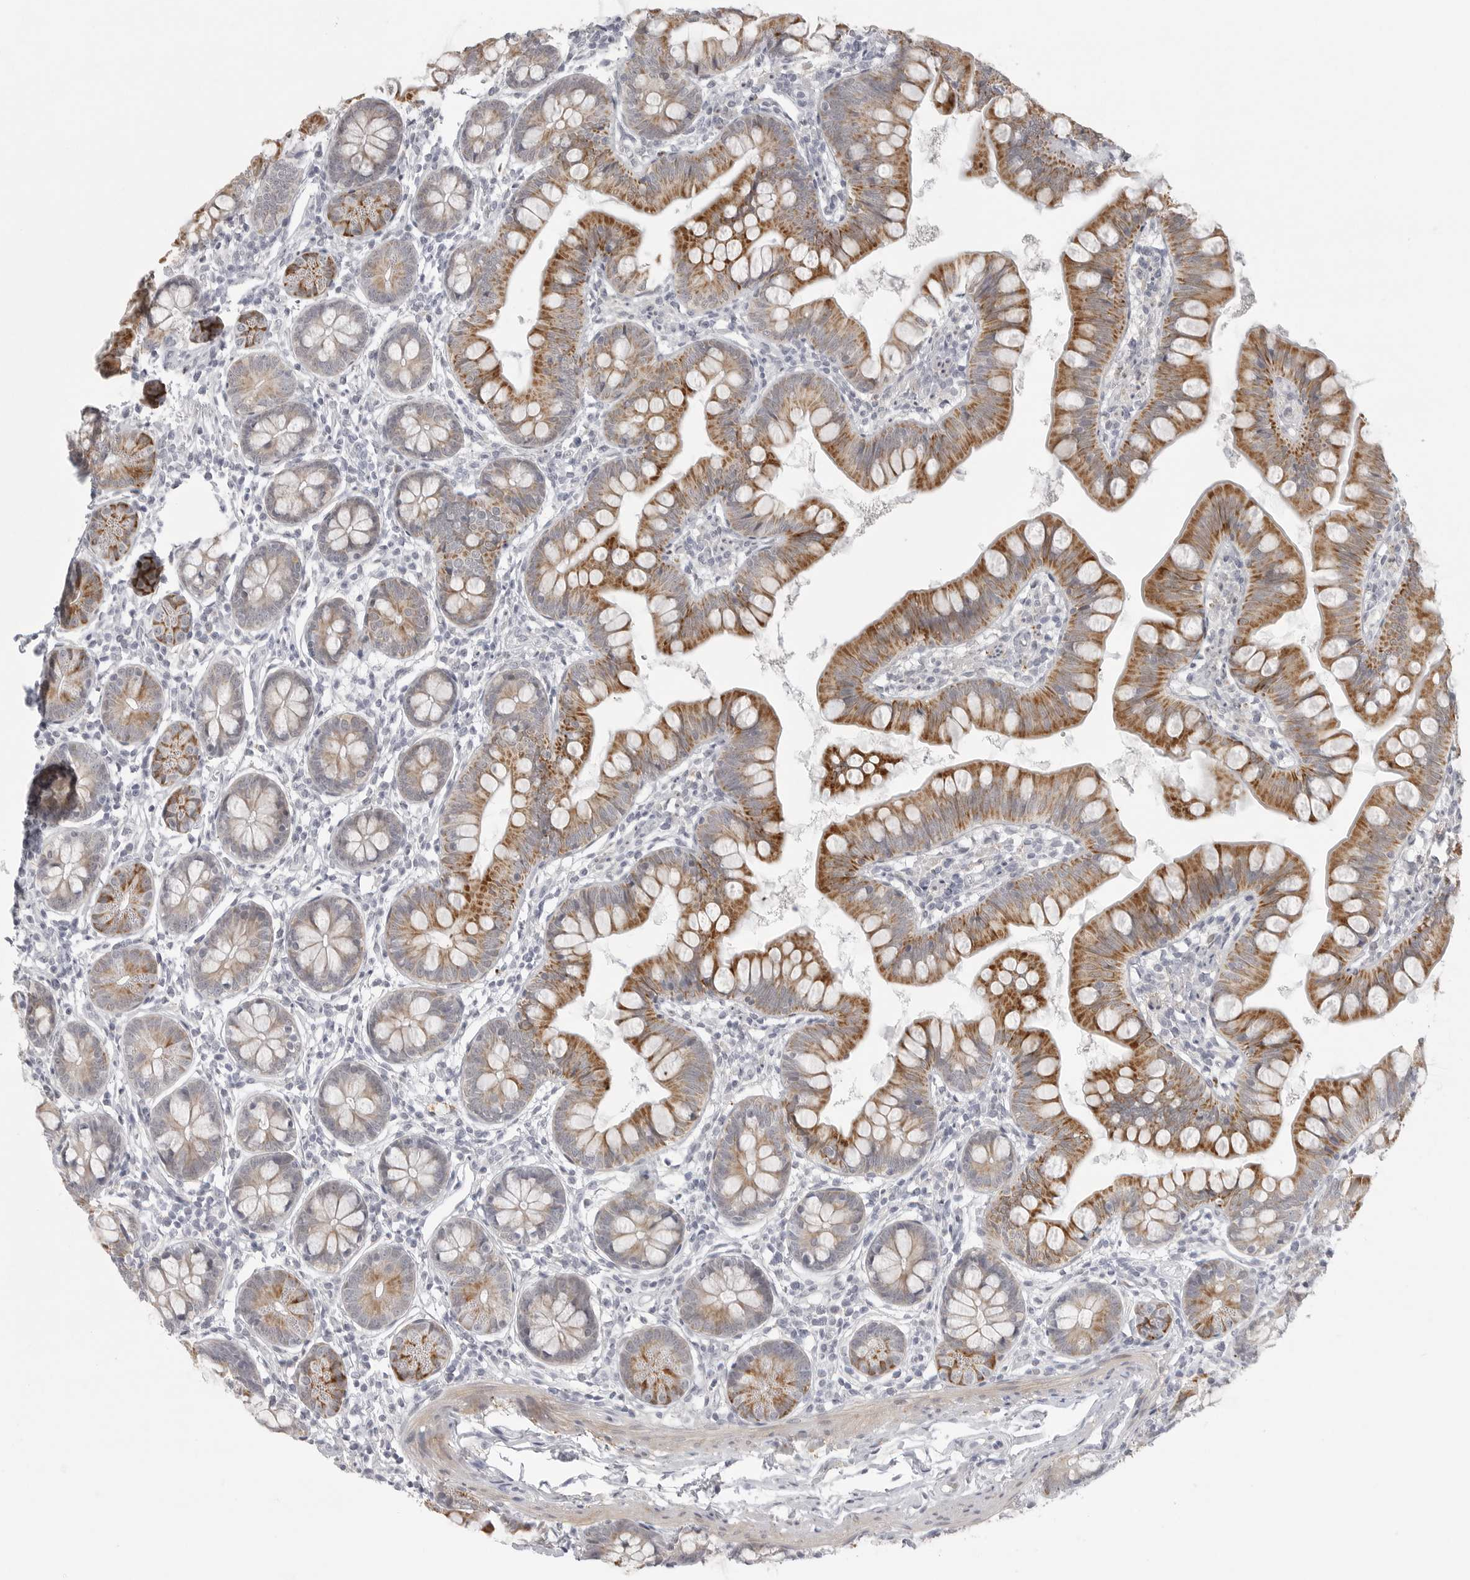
{"staining": {"intensity": "strong", "quantity": "25%-75%", "location": "cytoplasmic/membranous"}, "tissue": "small intestine", "cell_type": "Glandular cells", "image_type": "normal", "snomed": [{"axis": "morphology", "description": "Normal tissue, NOS"}, {"axis": "topography", "description": "Small intestine"}], "caption": "Immunohistochemistry (IHC) staining of benign small intestine, which exhibits high levels of strong cytoplasmic/membranous positivity in about 25%-75% of glandular cells indicating strong cytoplasmic/membranous protein expression. The staining was performed using DAB (3,3'-diaminobenzidine) (brown) for protein detection and nuclei were counterstained in hematoxylin (blue).", "gene": "TCTN3", "patient": {"sex": "male", "age": 7}}